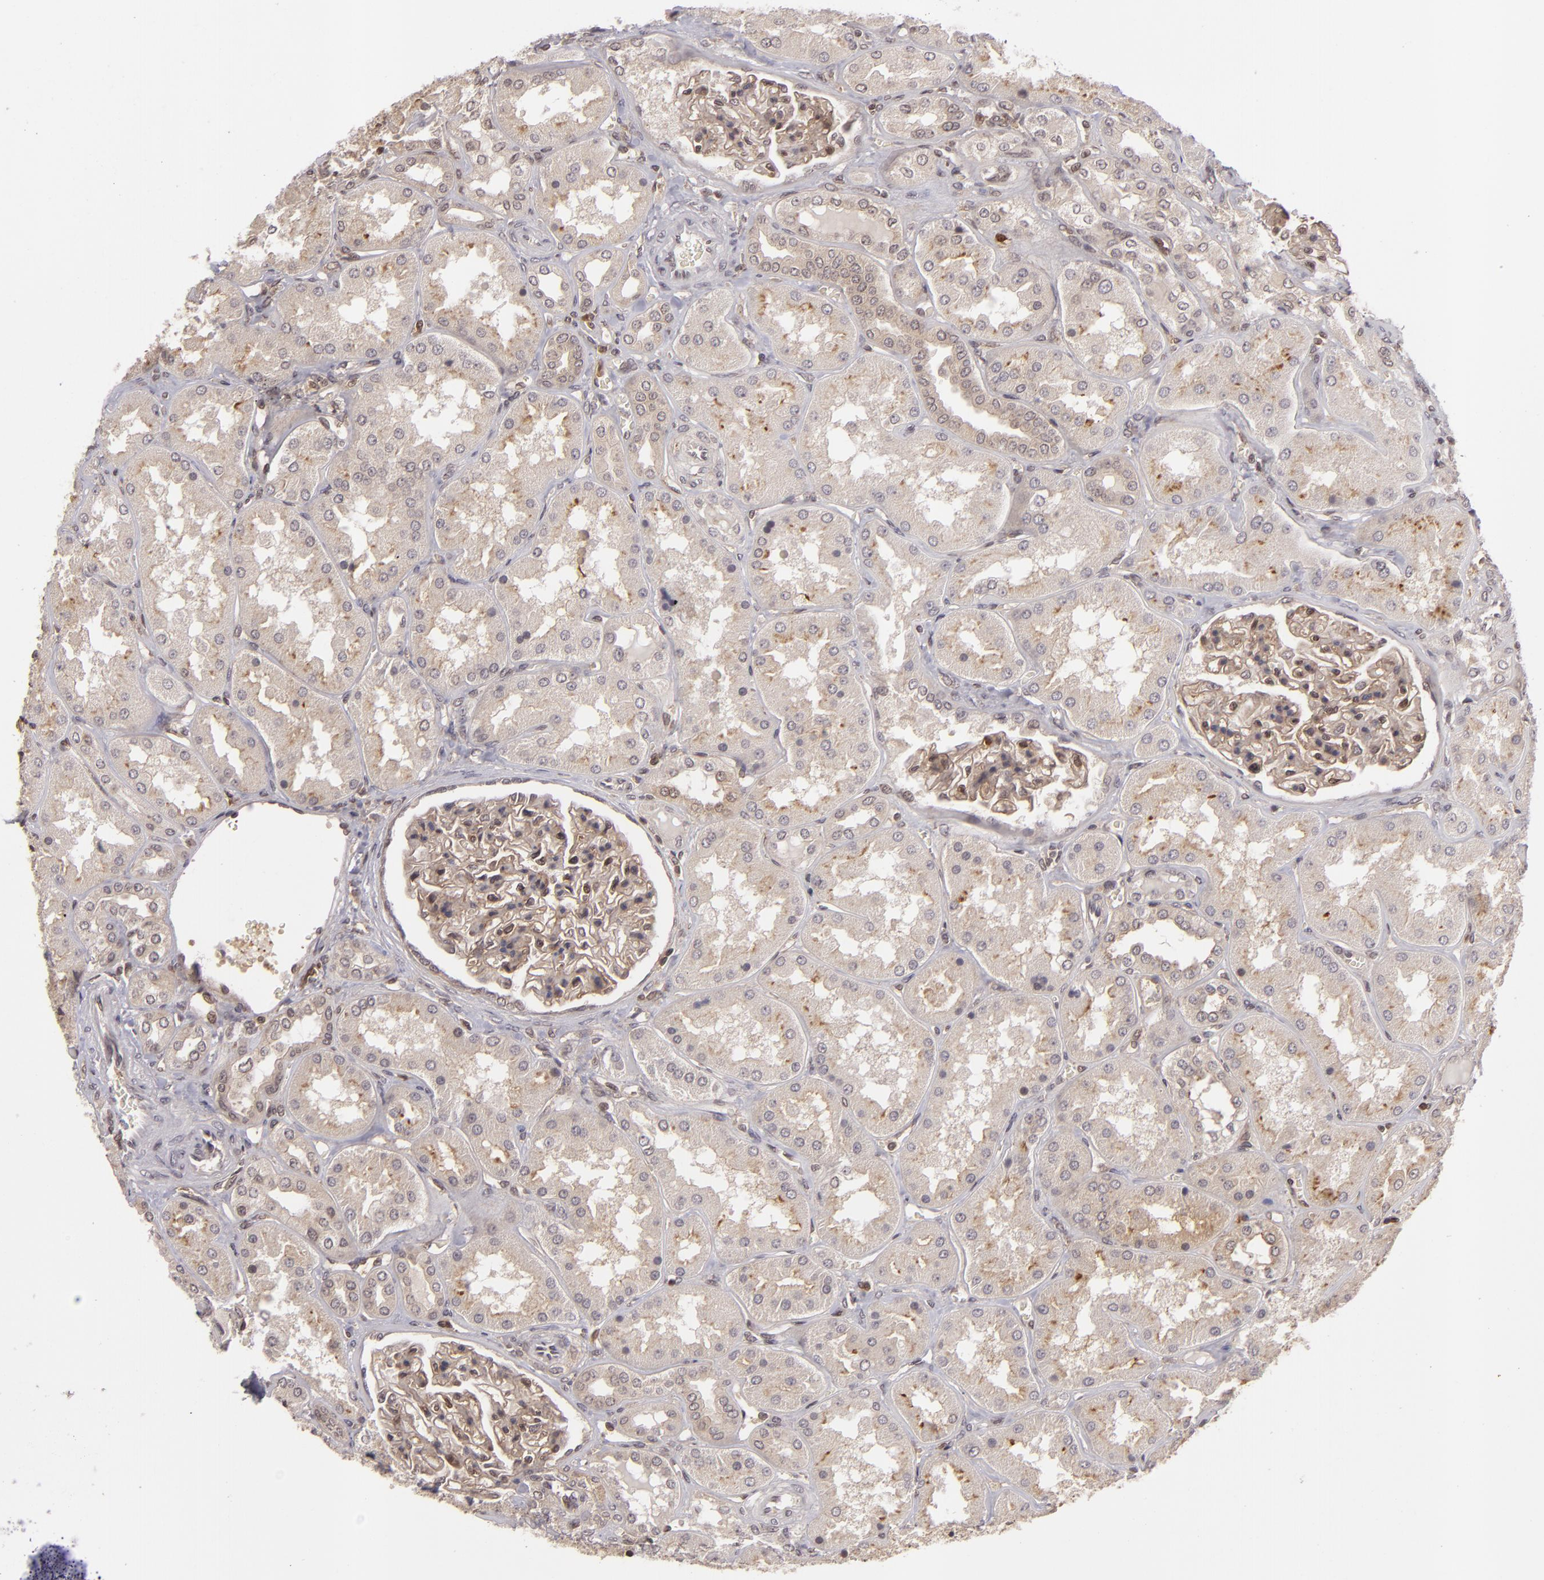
{"staining": {"intensity": "weak", "quantity": "25%-75%", "location": "nuclear"}, "tissue": "kidney", "cell_type": "Cells in glomeruli", "image_type": "normal", "snomed": [{"axis": "morphology", "description": "Normal tissue, NOS"}, {"axis": "topography", "description": "Kidney"}], "caption": "IHC (DAB) staining of unremarkable kidney reveals weak nuclear protein expression in about 25%-75% of cells in glomeruli.", "gene": "ZBTB33", "patient": {"sex": "female", "age": 56}}